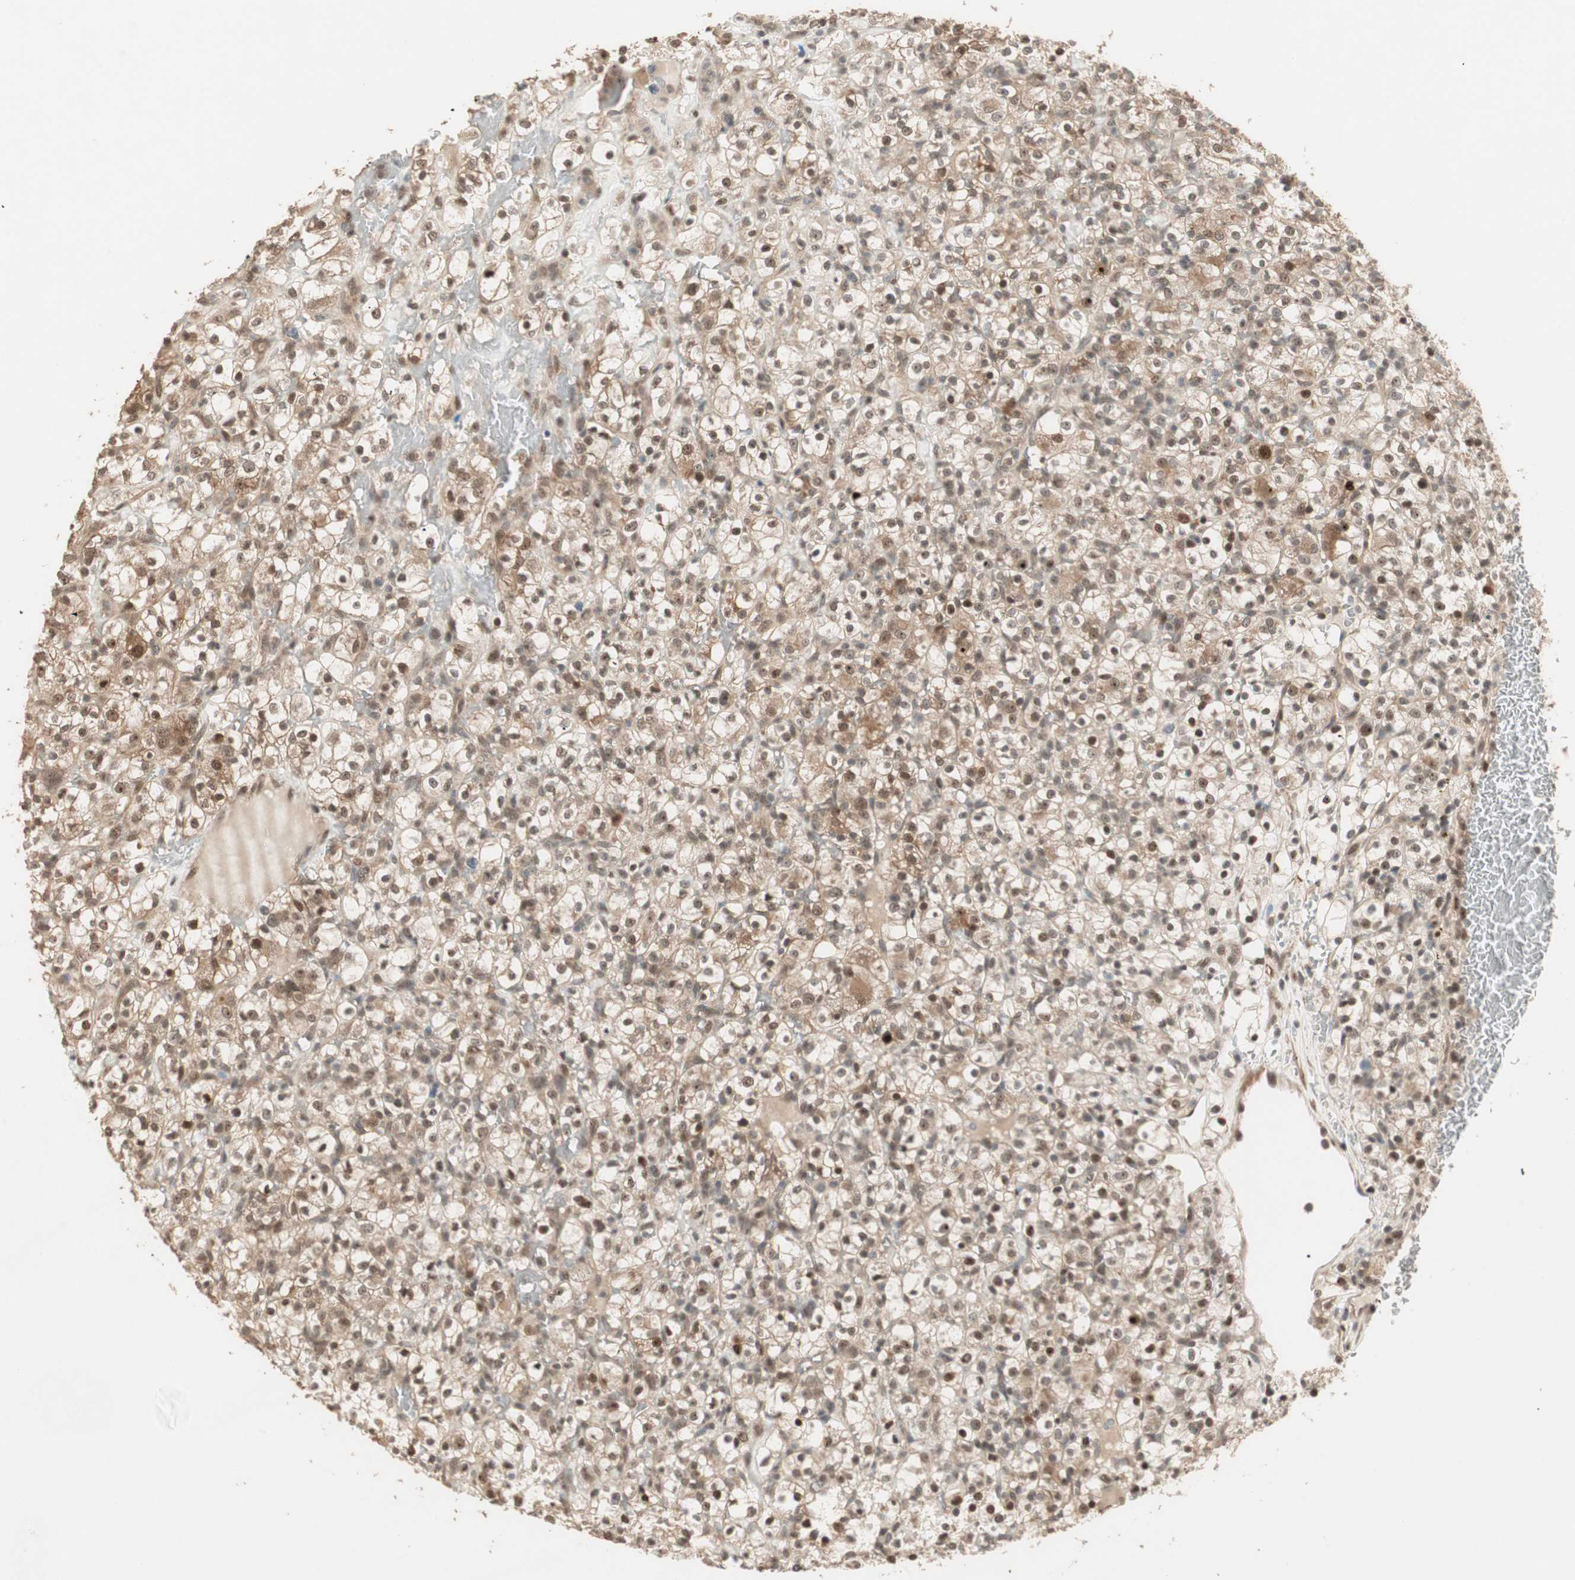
{"staining": {"intensity": "moderate", "quantity": ">75%", "location": "cytoplasmic/membranous,nuclear"}, "tissue": "renal cancer", "cell_type": "Tumor cells", "image_type": "cancer", "snomed": [{"axis": "morphology", "description": "Normal tissue, NOS"}, {"axis": "morphology", "description": "Adenocarcinoma, NOS"}, {"axis": "topography", "description": "Kidney"}], "caption": "High-power microscopy captured an immunohistochemistry (IHC) image of adenocarcinoma (renal), revealing moderate cytoplasmic/membranous and nuclear expression in approximately >75% of tumor cells.", "gene": "ZSCAN31", "patient": {"sex": "female", "age": 72}}